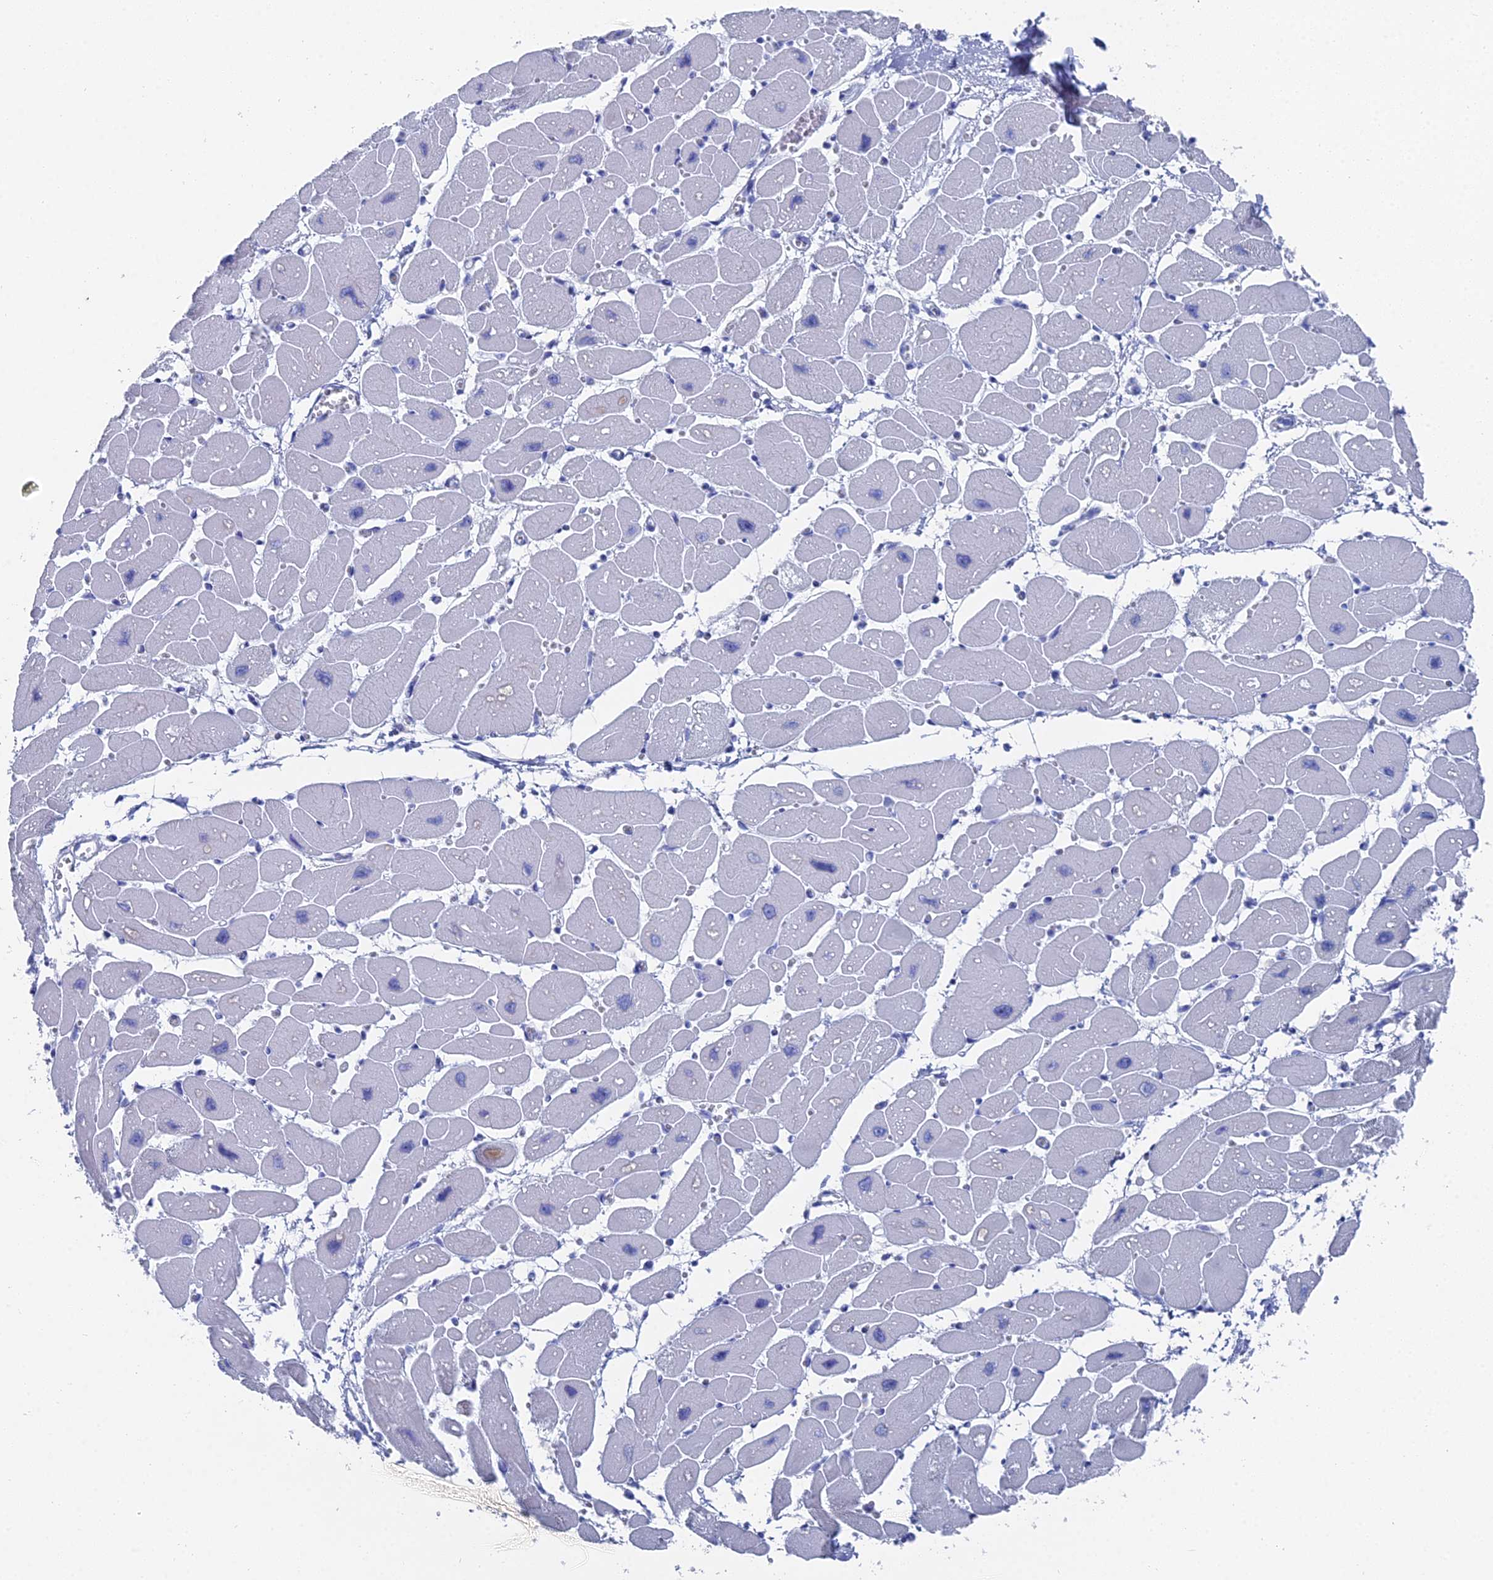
{"staining": {"intensity": "negative", "quantity": "none", "location": "none"}, "tissue": "heart muscle", "cell_type": "Cardiomyocytes", "image_type": "normal", "snomed": [{"axis": "morphology", "description": "Normal tissue, NOS"}, {"axis": "topography", "description": "Heart"}], "caption": "Cardiomyocytes show no significant staining in benign heart muscle. (DAB (3,3'-diaminobenzidine) IHC, high magnification).", "gene": "ENPP3", "patient": {"sex": "female", "age": 54}}